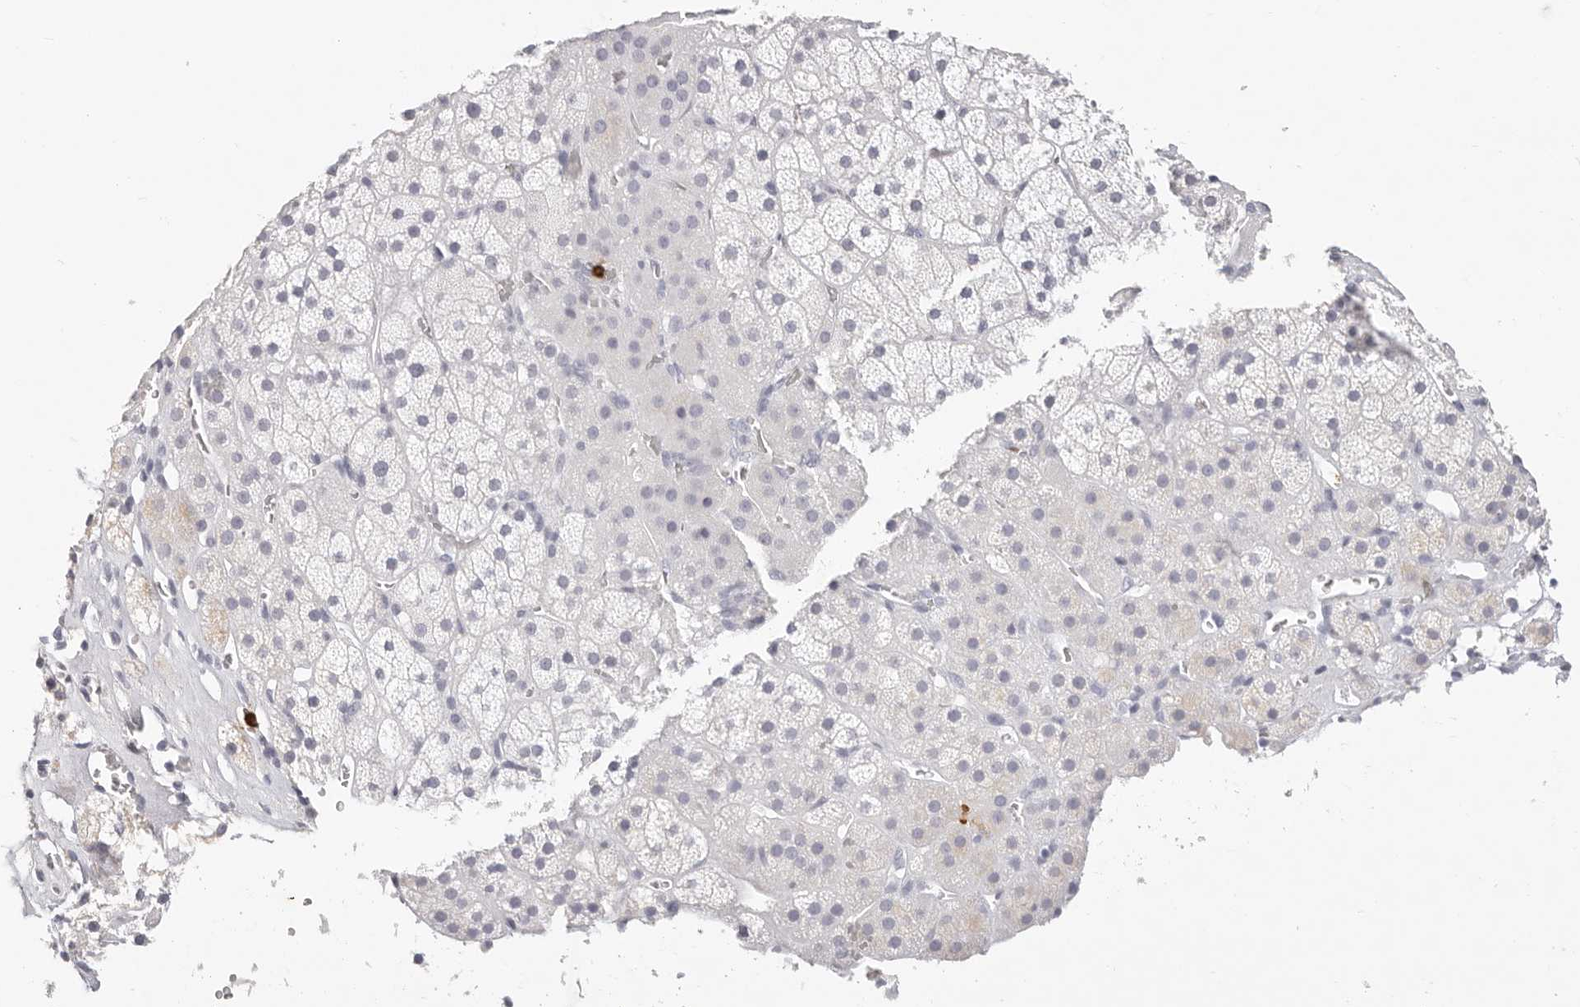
{"staining": {"intensity": "negative", "quantity": "none", "location": "none"}, "tissue": "adrenal gland", "cell_type": "Glandular cells", "image_type": "normal", "snomed": [{"axis": "morphology", "description": "Normal tissue, NOS"}, {"axis": "topography", "description": "Adrenal gland"}], "caption": "A histopathology image of human adrenal gland is negative for staining in glandular cells. Nuclei are stained in blue.", "gene": "CAMP", "patient": {"sex": "male", "age": 57}}